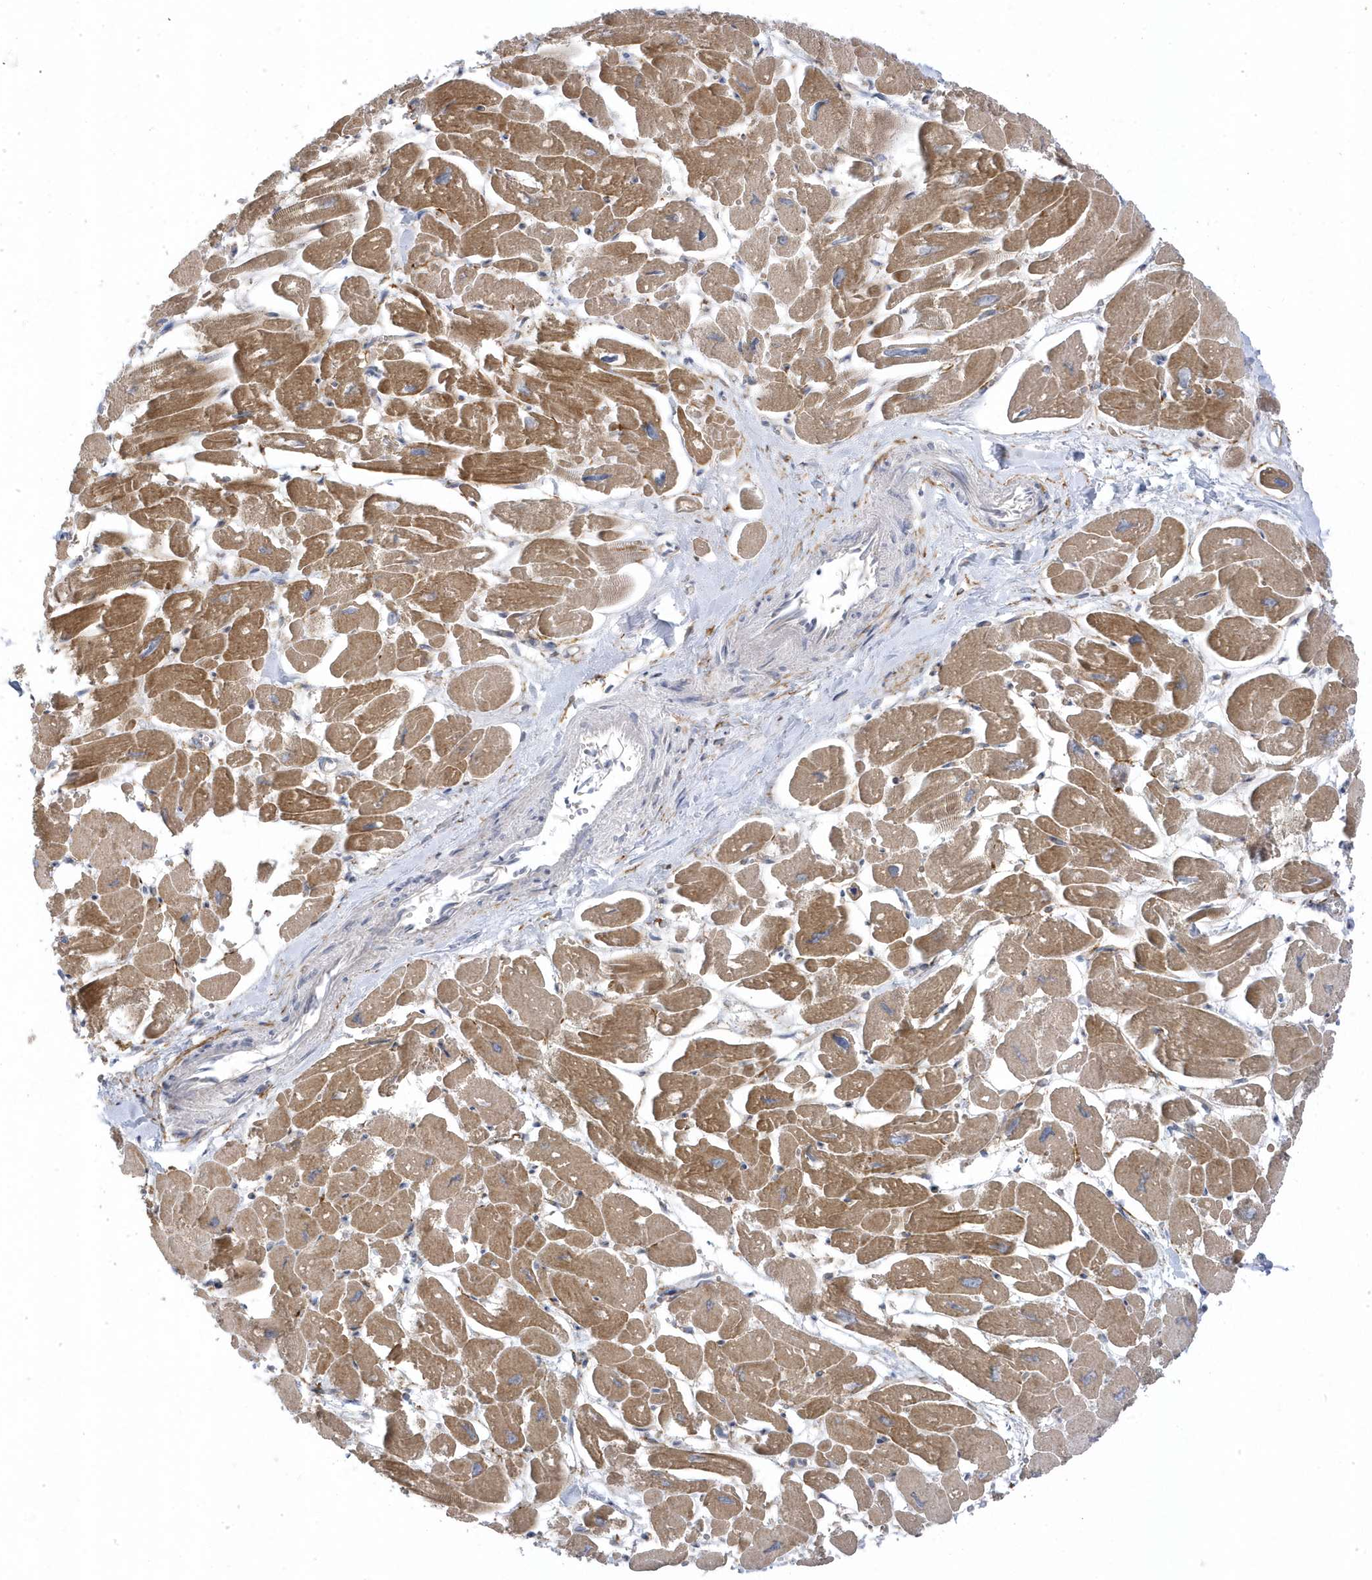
{"staining": {"intensity": "moderate", "quantity": ">75%", "location": "cytoplasmic/membranous"}, "tissue": "heart muscle", "cell_type": "Cardiomyocytes", "image_type": "normal", "snomed": [{"axis": "morphology", "description": "Normal tissue, NOS"}, {"axis": "topography", "description": "Heart"}], "caption": "Unremarkable heart muscle displays moderate cytoplasmic/membranous staining in approximately >75% of cardiomyocytes, visualized by immunohistochemistry. (IHC, brightfield microscopy, high magnification).", "gene": "ANAPC1", "patient": {"sex": "male", "age": 54}}